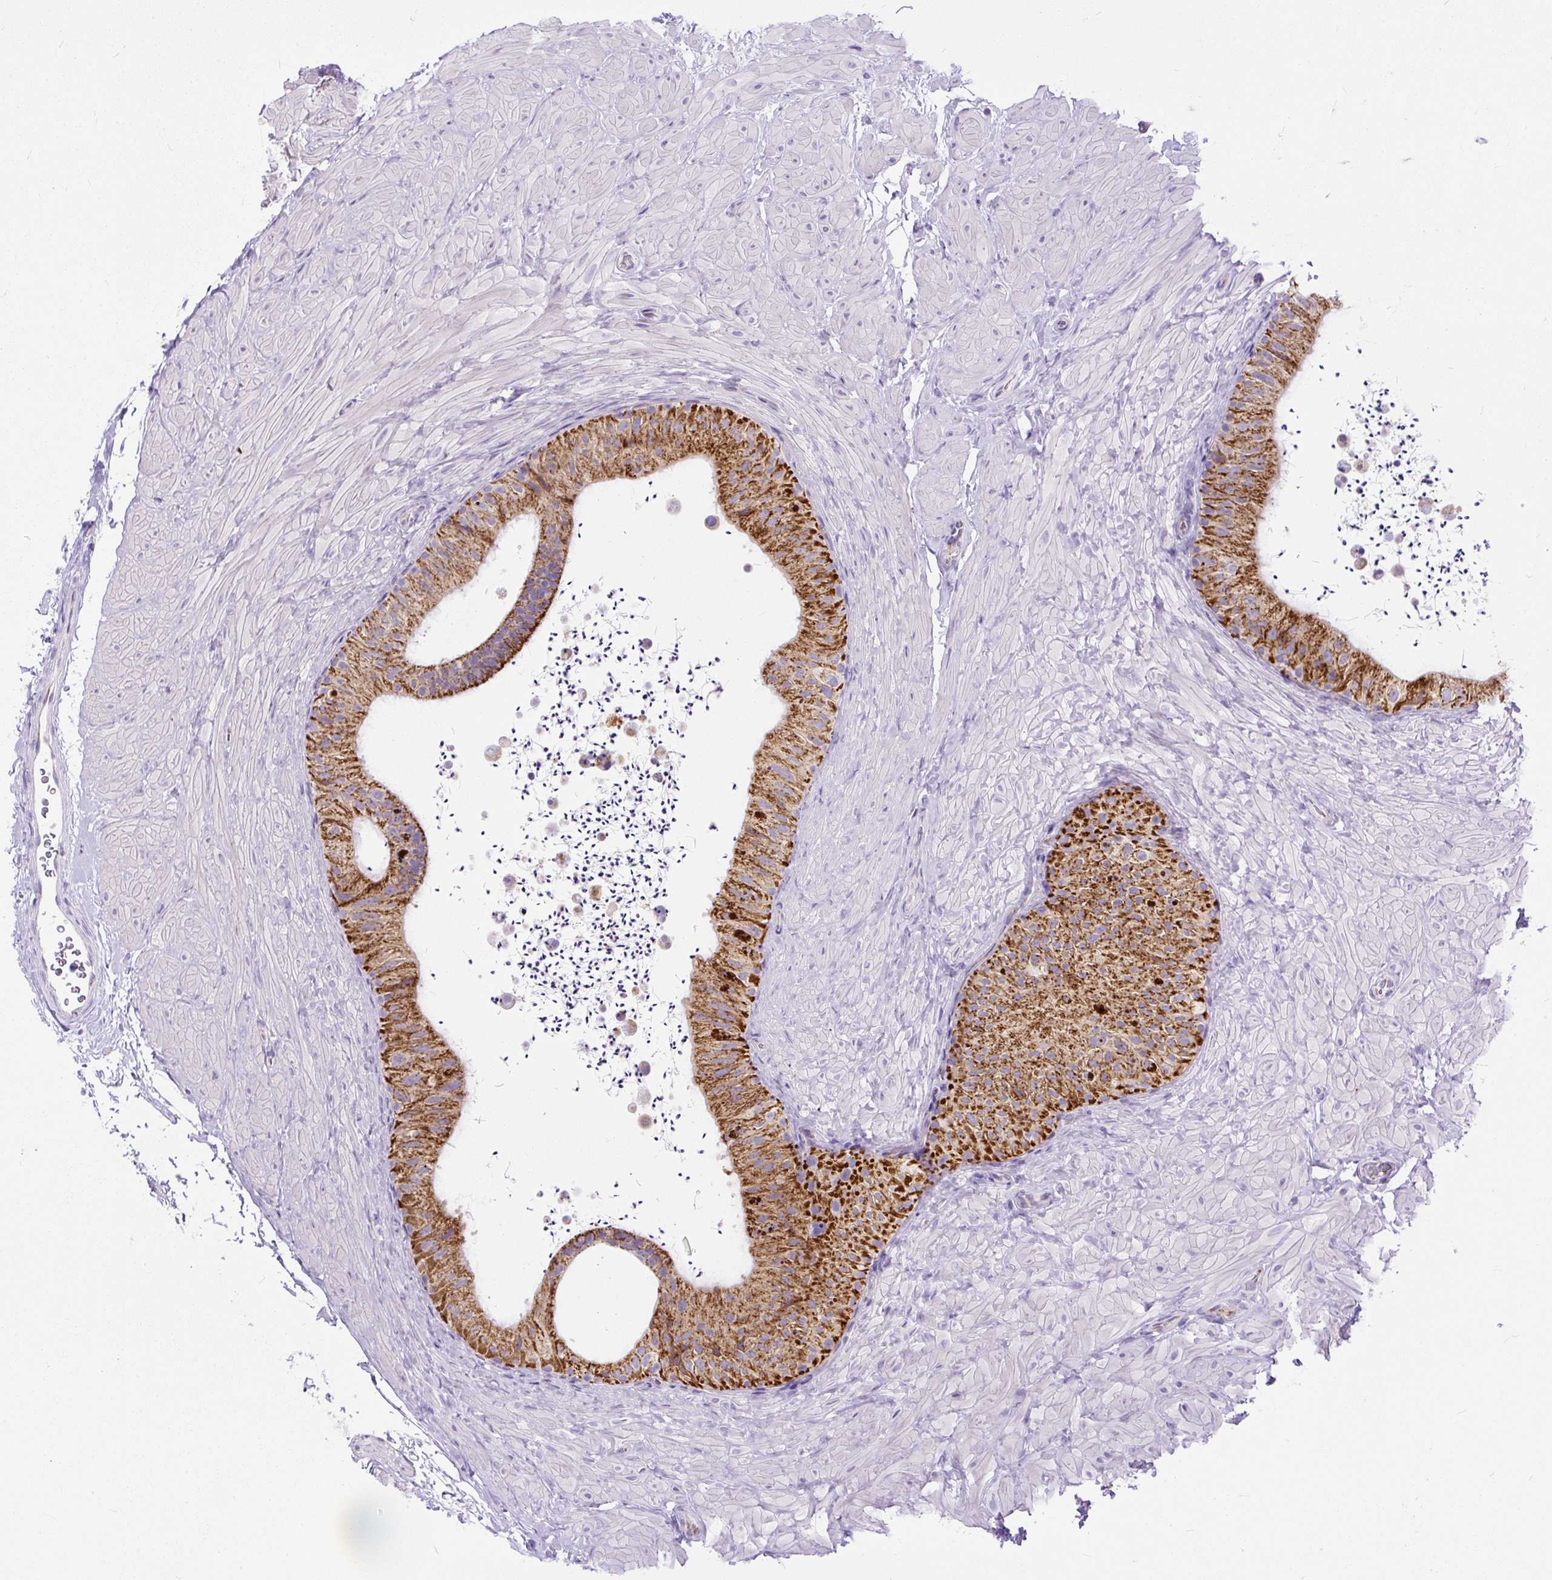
{"staining": {"intensity": "moderate", "quantity": ">75%", "location": "cytoplasmic/membranous"}, "tissue": "epididymis", "cell_type": "Glandular cells", "image_type": "normal", "snomed": [{"axis": "morphology", "description": "Normal tissue, NOS"}, {"axis": "topography", "description": "Epididymis"}, {"axis": "topography", "description": "Peripheral nerve tissue"}], "caption": "The image reveals a brown stain indicating the presence of a protein in the cytoplasmic/membranous of glandular cells in epididymis.", "gene": "SYBU", "patient": {"sex": "male", "age": 32}}